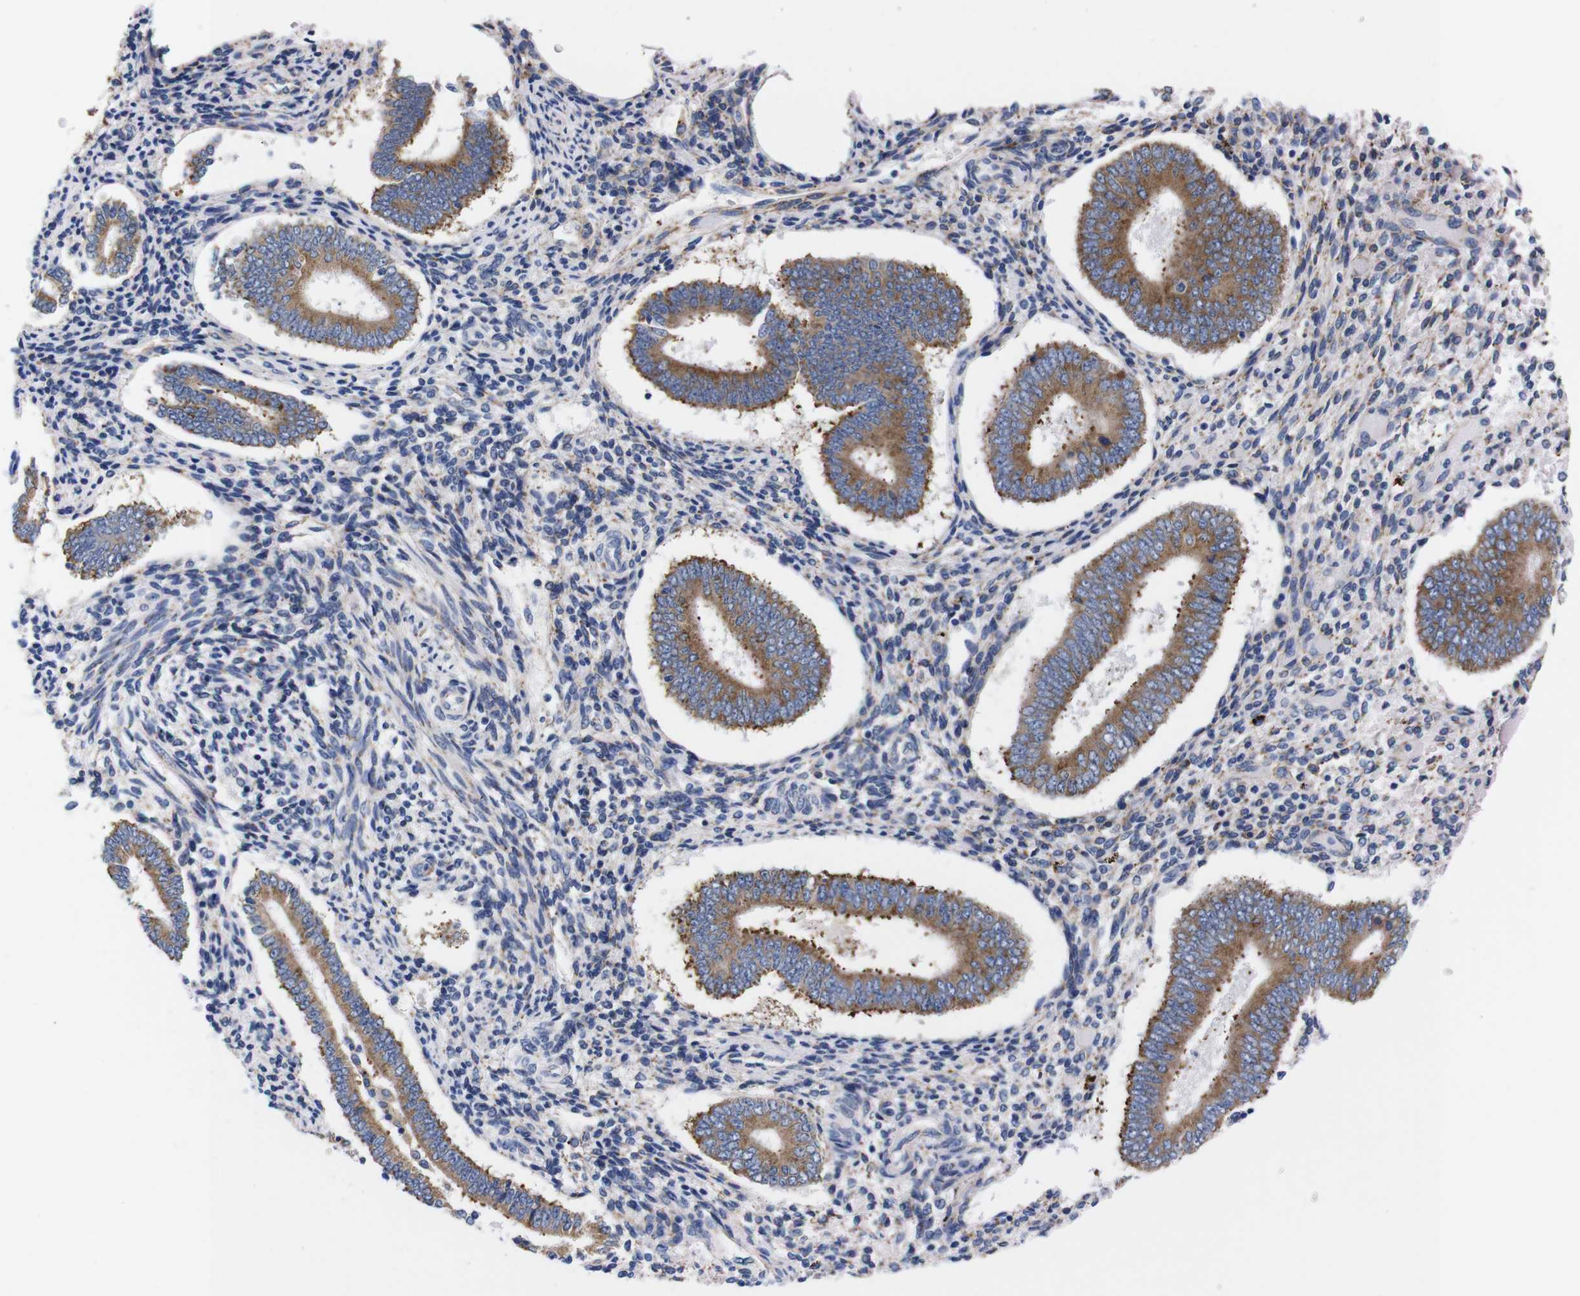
{"staining": {"intensity": "weak", "quantity": "<25%", "location": "cytoplasmic/membranous"}, "tissue": "endometrium", "cell_type": "Cells in endometrial stroma", "image_type": "normal", "snomed": [{"axis": "morphology", "description": "Normal tissue, NOS"}, {"axis": "topography", "description": "Endometrium"}], "caption": "The immunohistochemistry image has no significant positivity in cells in endometrial stroma of endometrium. (DAB (3,3'-diaminobenzidine) immunohistochemistry (IHC) with hematoxylin counter stain).", "gene": "NEBL", "patient": {"sex": "female", "age": 42}}